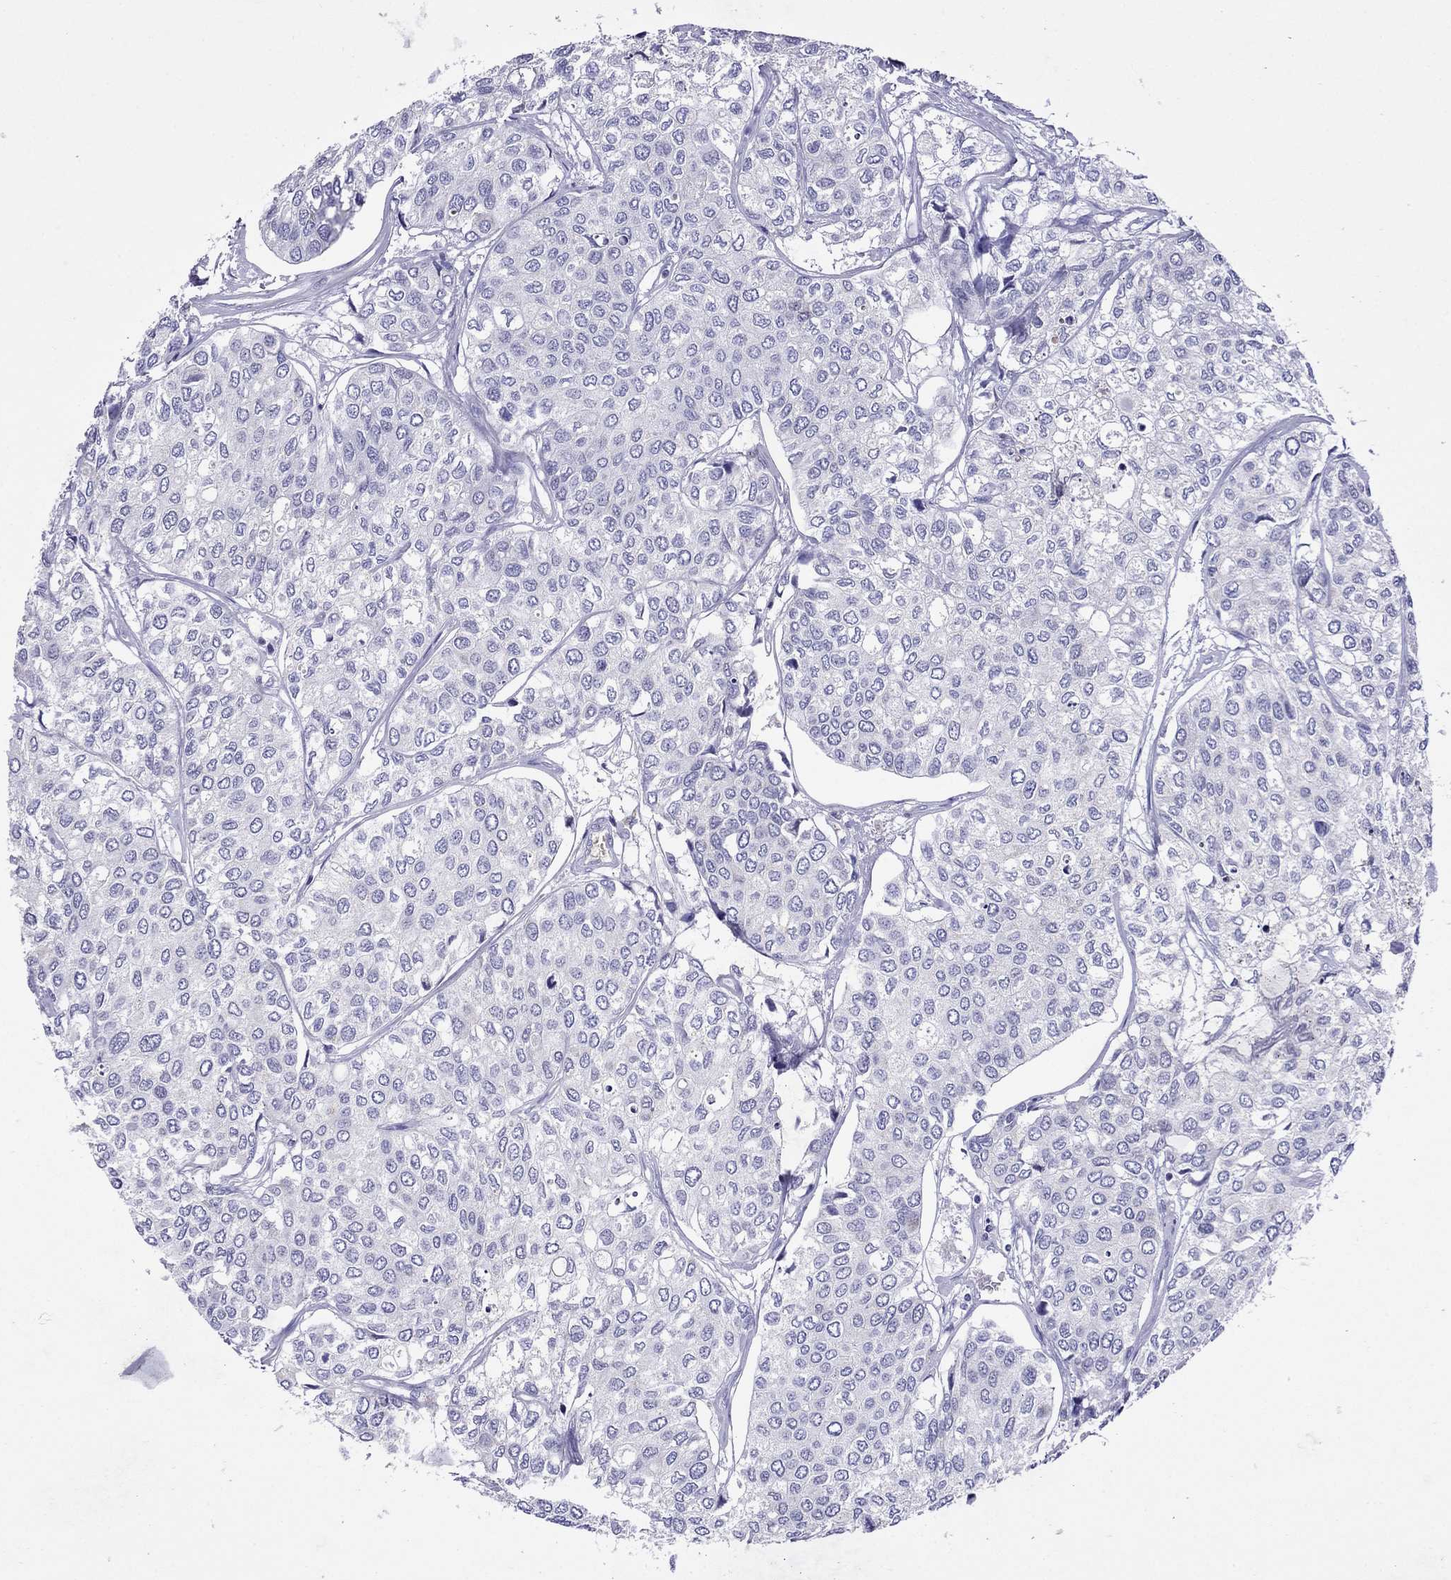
{"staining": {"intensity": "negative", "quantity": "none", "location": "none"}, "tissue": "urothelial cancer", "cell_type": "Tumor cells", "image_type": "cancer", "snomed": [{"axis": "morphology", "description": "Urothelial carcinoma, High grade"}, {"axis": "topography", "description": "Urinary bladder"}], "caption": "Immunohistochemistry image of human urothelial cancer stained for a protein (brown), which reveals no staining in tumor cells.", "gene": "SCG2", "patient": {"sex": "male", "age": 73}}